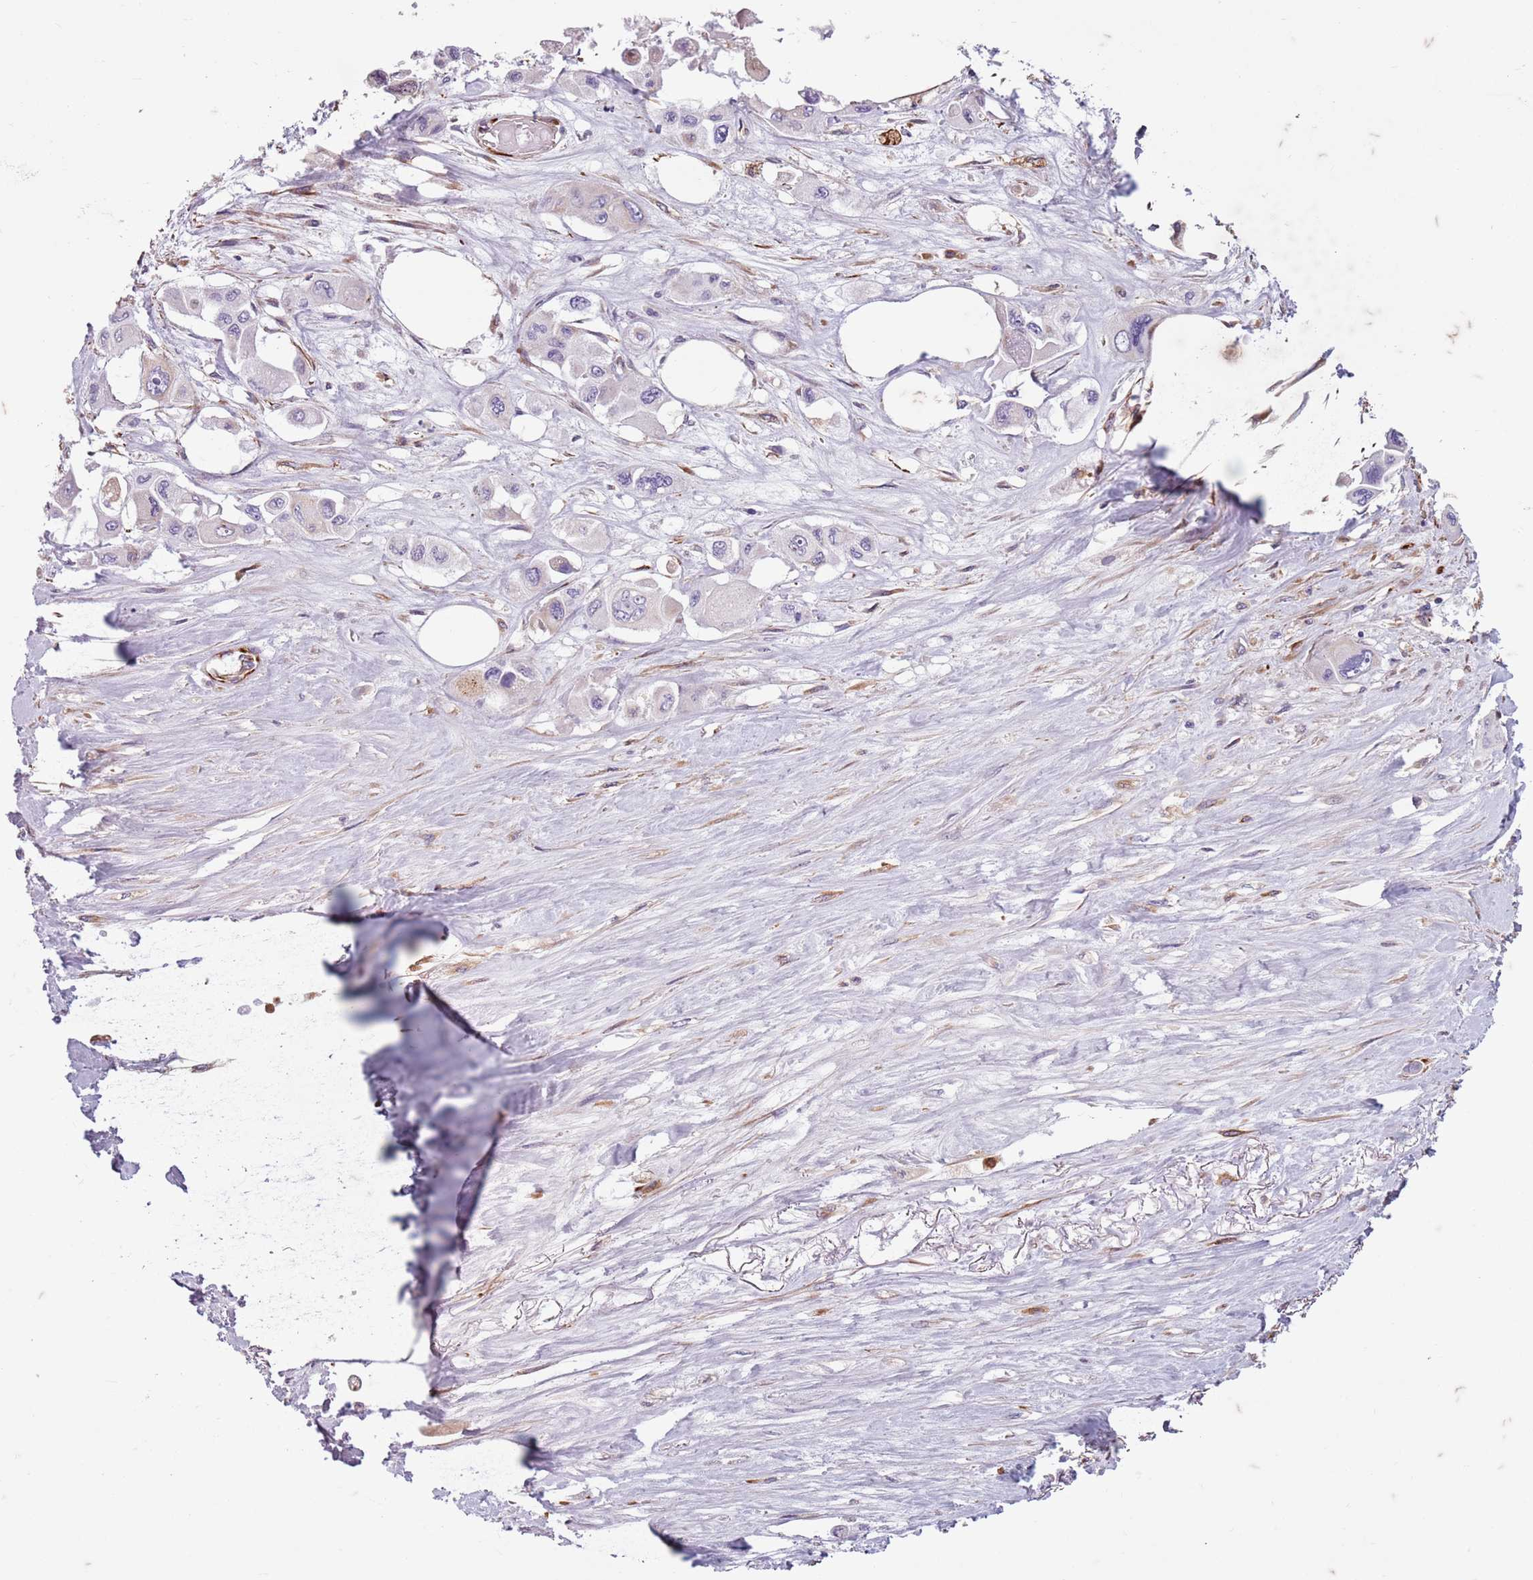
{"staining": {"intensity": "negative", "quantity": "none", "location": "none"}, "tissue": "pancreatic cancer", "cell_type": "Tumor cells", "image_type": "cancer", "snomed": [{"axis": "morphology", "description": "Adenocarcinoma, NOS"}, {"axis": "topography", "description": "Pancreas"}], "caption": "A histopathology image of human adenocarcinoma (pancreatic) is negative for staining in tumor cells.", "gene": "TAS2R38", "patient": {"sex": "male", "age": 92}}